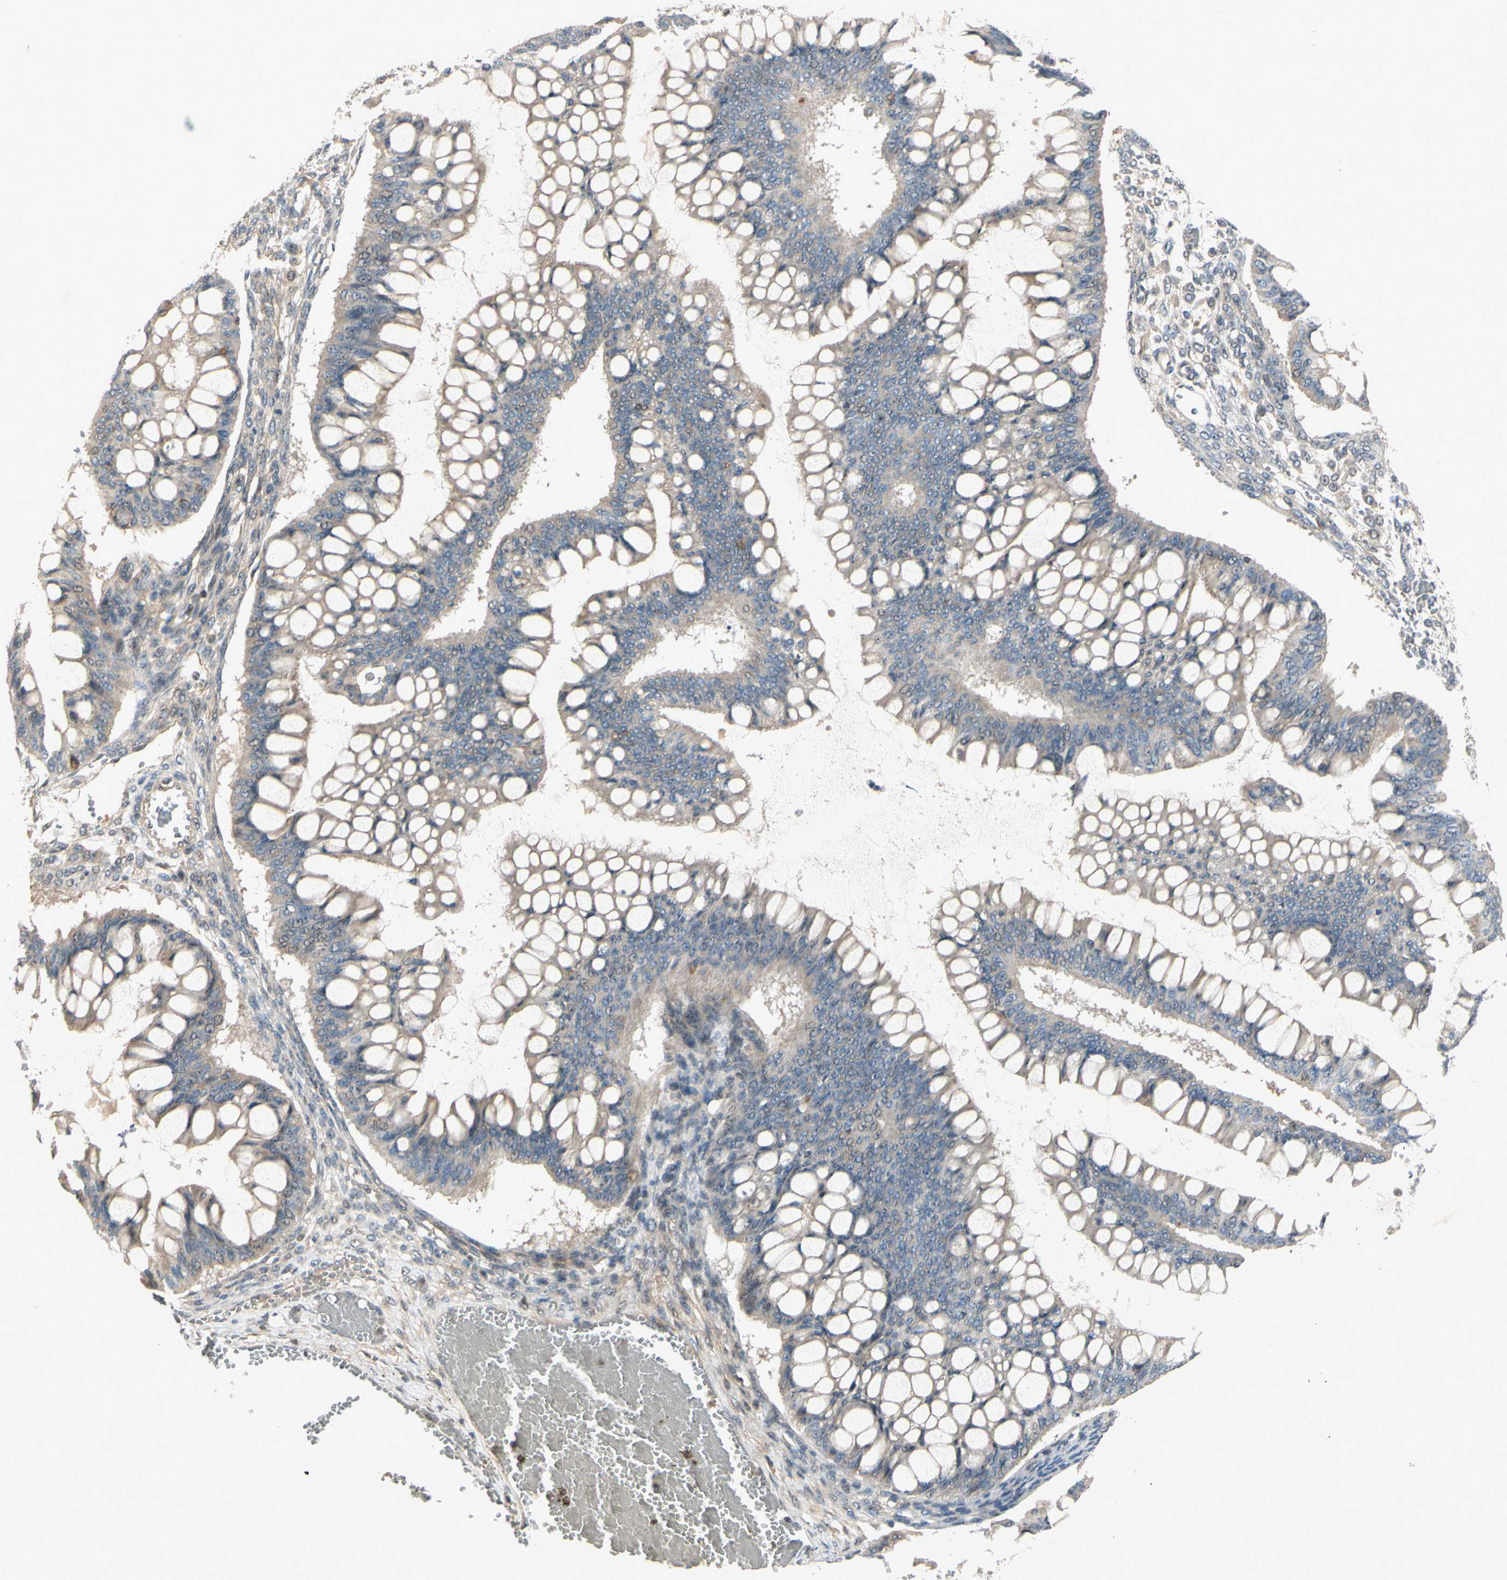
{"staining": {"intensity": "weak", "quantity": ">75%", "location": "cytoplasmic/membranous"}, "tissue": "ovarian cancer", "cell_type": "Tumor cells", "image_type": "cancer", "snomed": [{"axis": "morphology", "description": "Cystadenocarcinoma, mucinous, NOS"}, {"axis": "topography", "description": "Ovary"}], "caption": "The histopathology image reveals staining of ovarian cancer (mucinous cystadenocarcinoma), revealing weak cytoplasmic/membranous protein staining (brown color) within tumor cells.", "gene": "NFYA", "patient": {"sex": "female", "age": 73}}